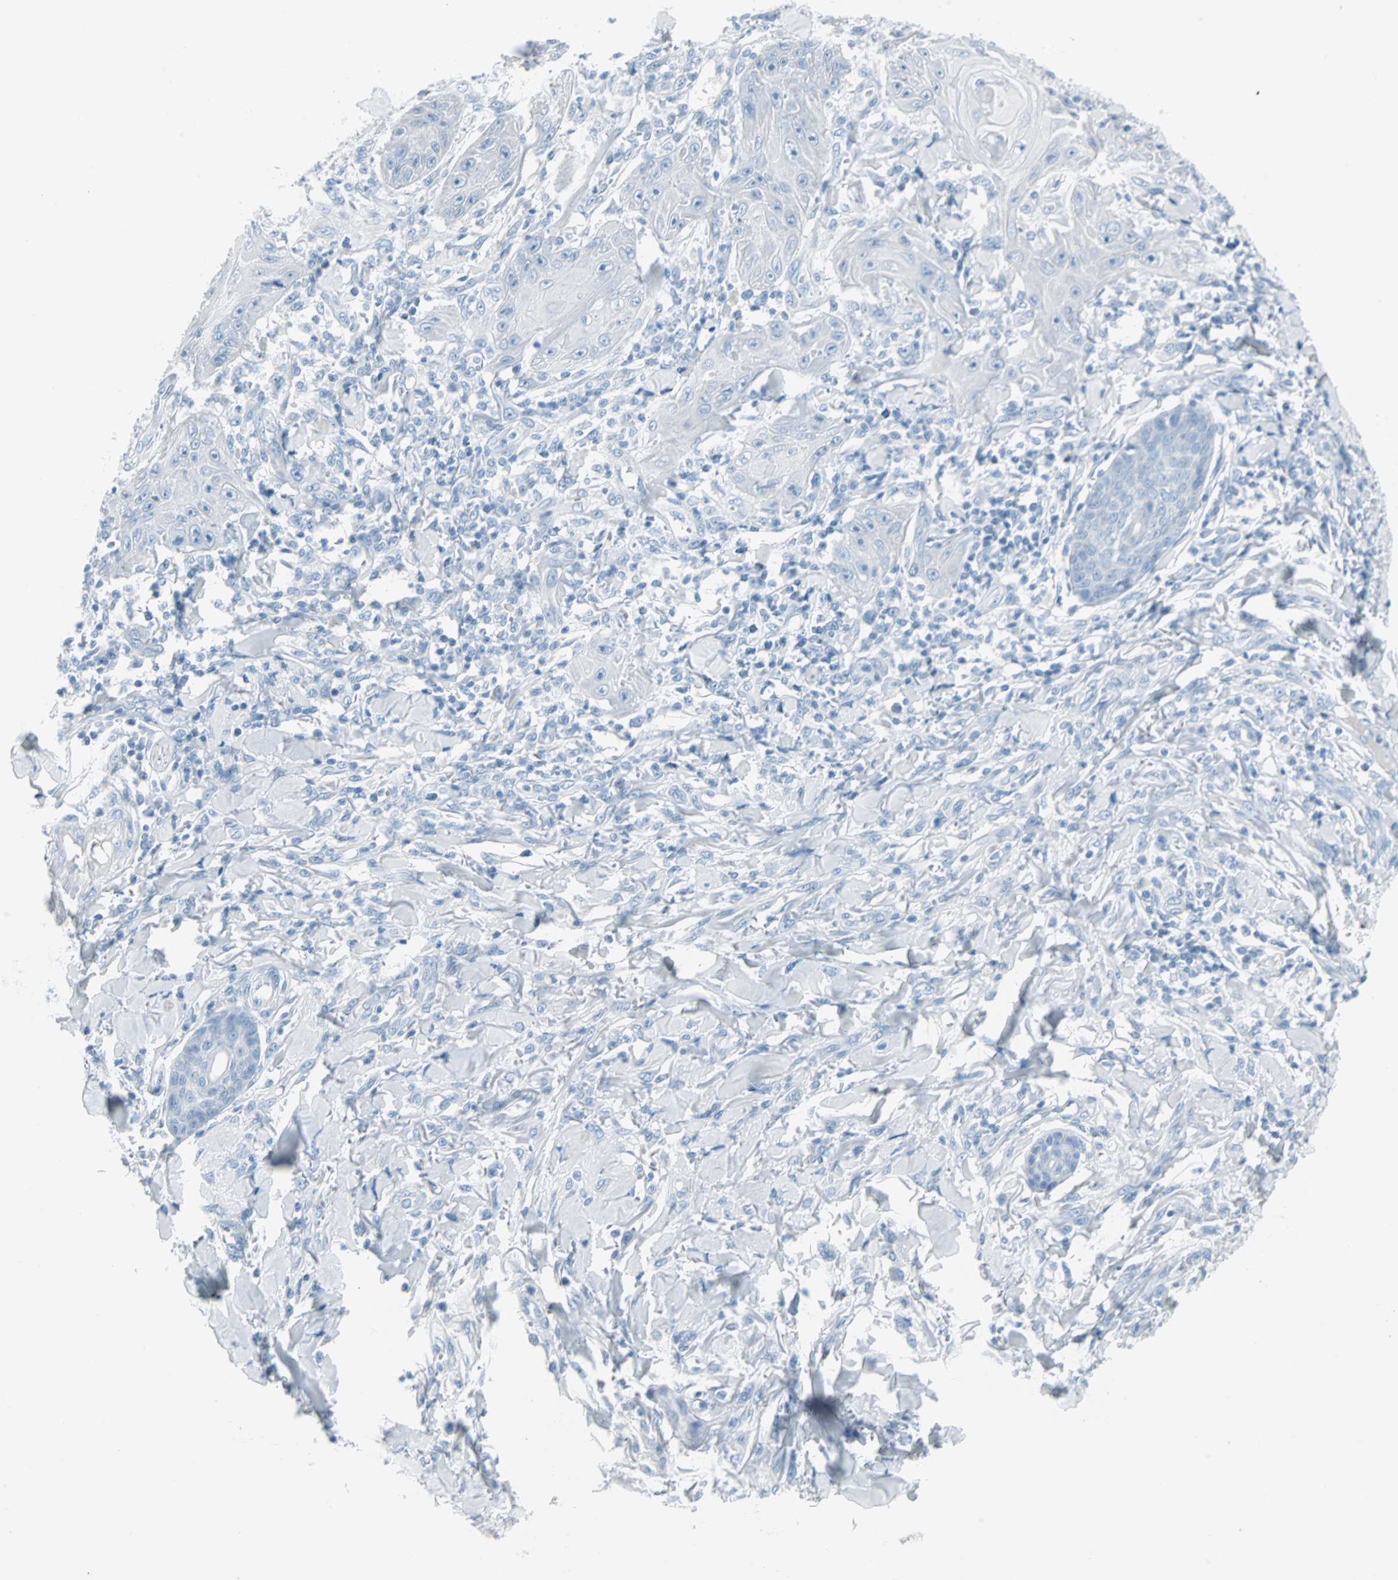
{"staining": {"intensity": "negative", "quantity": "none", "location": "none"}, "tissue": "skin cancer", "cell_type": "Tumor cells", "image_type": "cancer", "snomed": [{"axis": "morphology", "description": "Squamous cell carcinoma, NOS"}, {"axis": "topography", "description": "Skin"}], "caption": "Skin squamous cell carcinoma stained for a protein using immunohistochemistry displays no staining tumor cells.", "gene": "STX1A", "patient": {"sex": "female", "age": 78}}